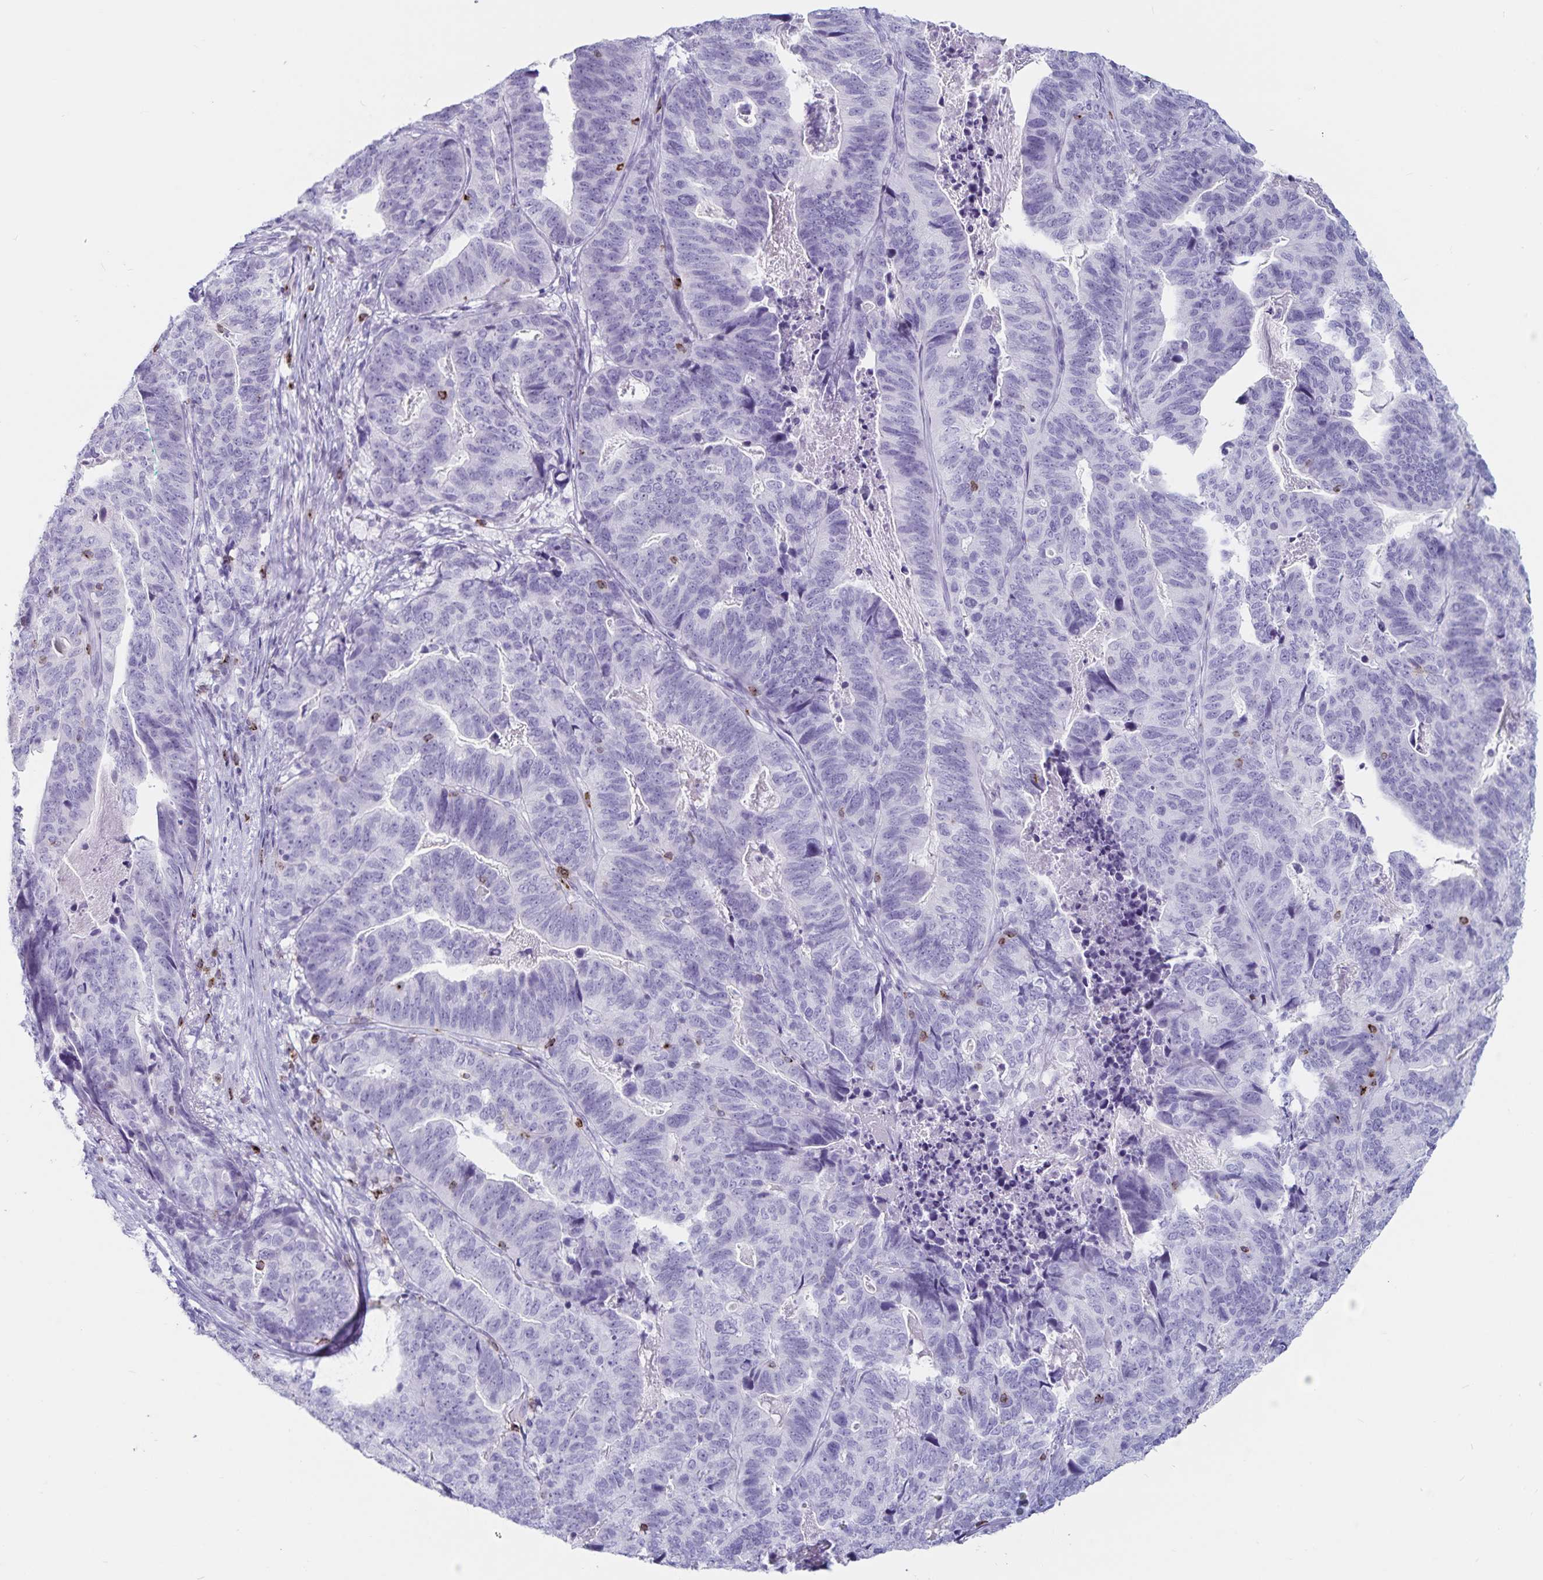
{"staining": {"intensity": "negative", "quantity": "none", "location": "none"}, "tissue": "stomach cancer", "cell_type": "Tumor cells", "image_type": "cancer", "snomed": [{"axis": "morphology", "description": "Adenocarcinoma, NOS"}, {"axis": "topography", "description": "Stomach, upper"}], "caption": "The image displays no staining of tumor cells in stomach adenocarcinoma. (Brightfield microscopy of DAB immunohistochemistry at high magnification).", "gene": "GNLY", "patient": {"sex": "female", "age": 67}}